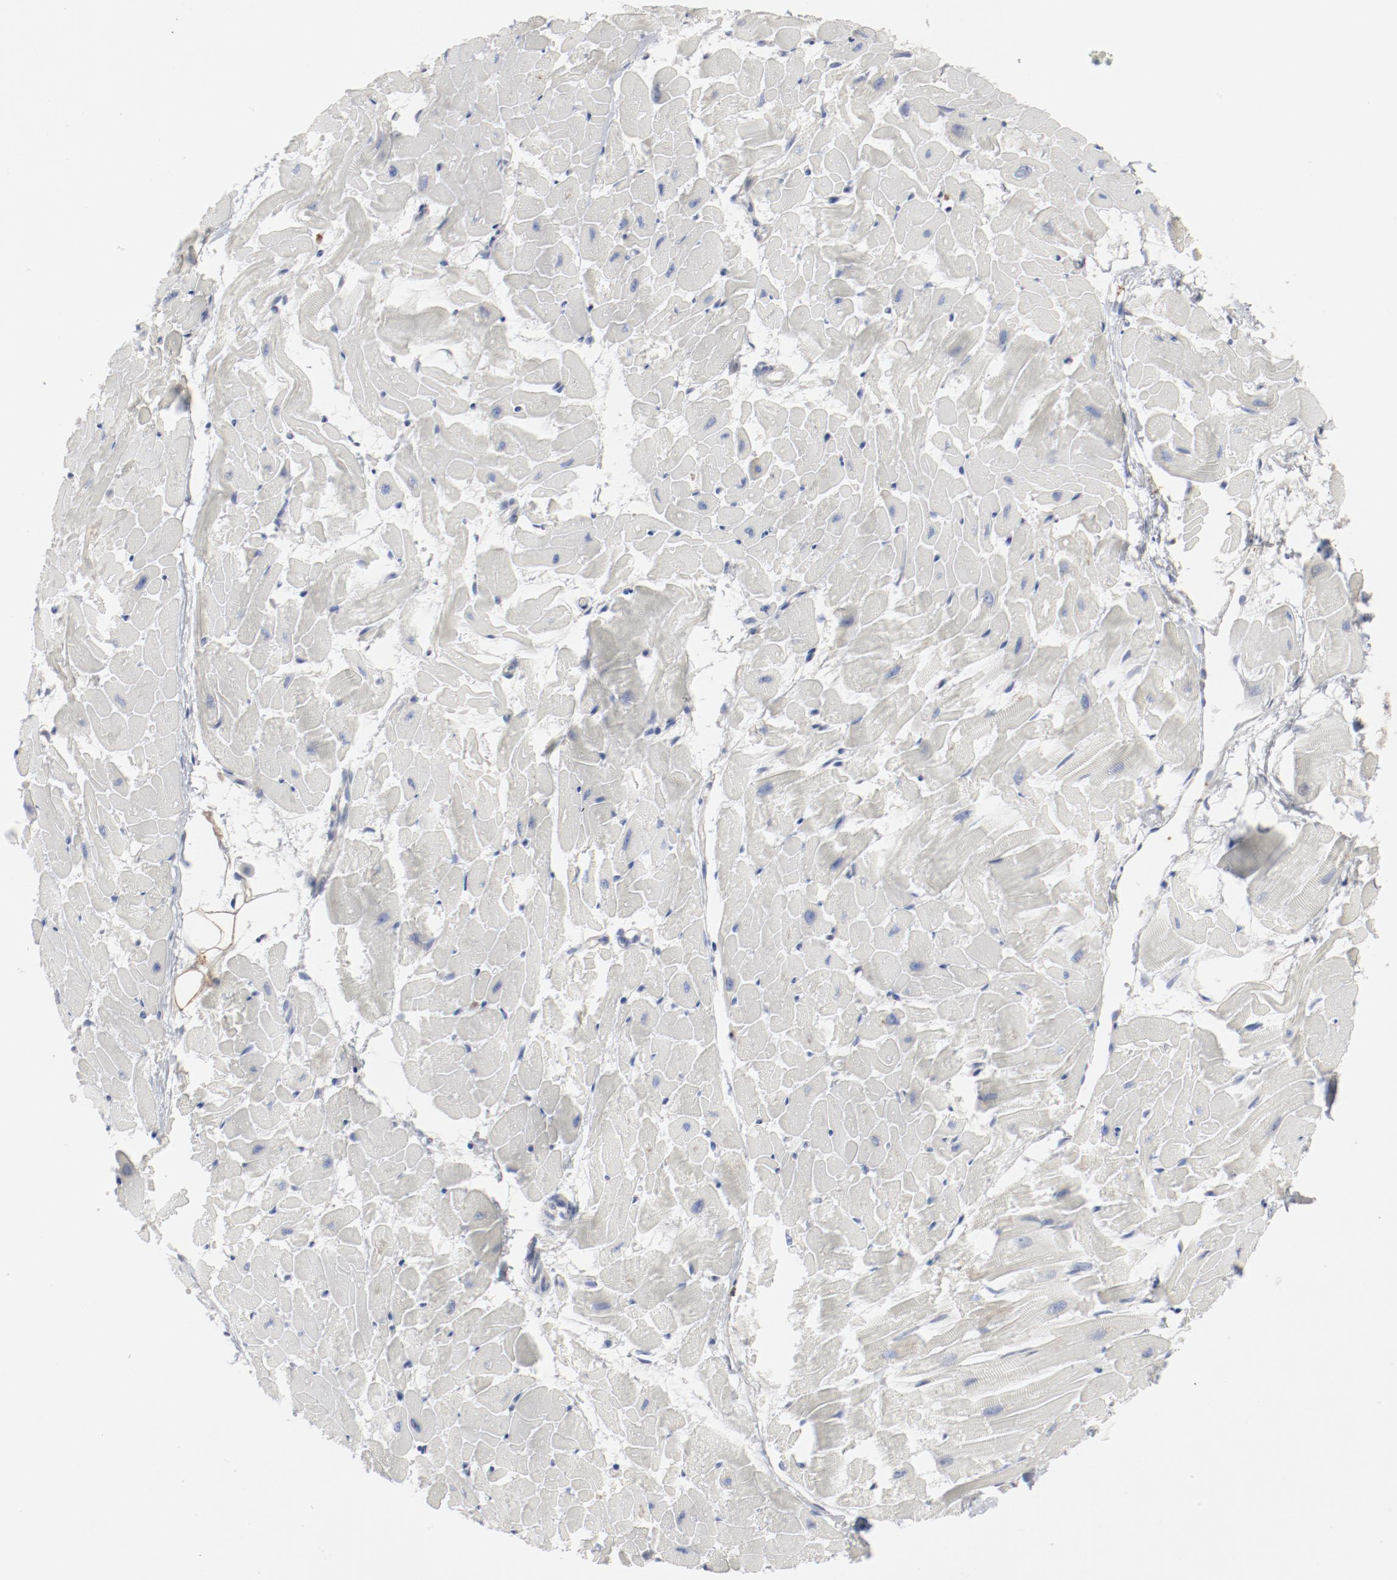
{"staining": {"intensity": "negative", "quantity": "none", "location": "none"}, "tissue": "heart muscle", "cell_type": "Cardiomyocytes", "image_type": "normal", "snomed": [{"axis": "morphology", "description": "Normal tissue, NOS"}, {"axis": "topography", "description": "Heart"}], "caption": "DAB immunohistochemical staining of unremarkable human heart muscle reveals no significant positivity in cardiomyocytes. (DAB immunohistochemistry (IHC) visualized using brightfield microscopy, high magnification).", "gene": "CDK1", "patient": {"sex": "female", "age": 19}}